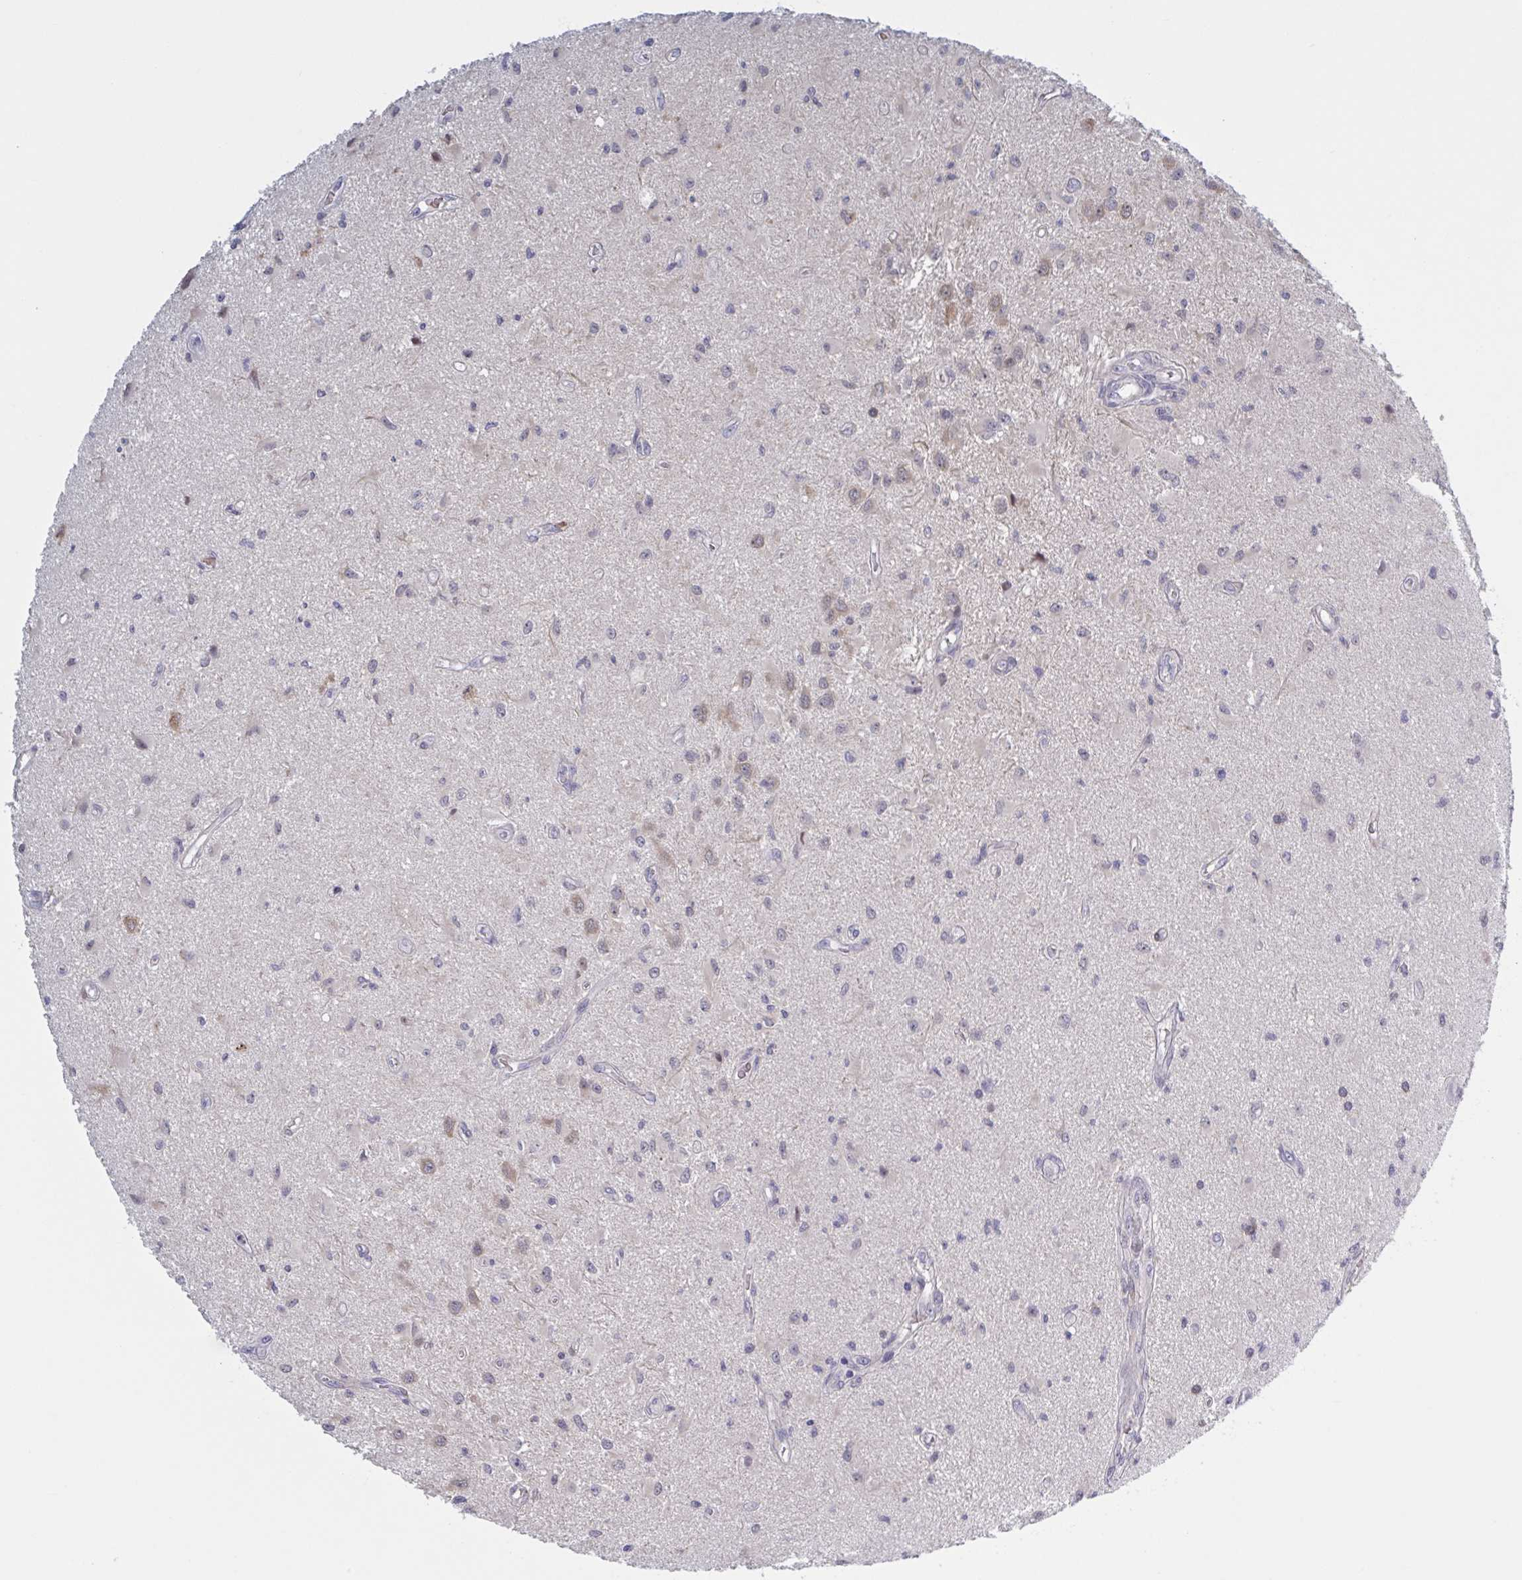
{"staining": {"intensity": "weak", "quantity": "<25%", "location": "cytoplasmic/membranous"}, "tissue": "glioma", "cell_type": "Tumor cells", "image_type": "cancer", "snomed": [{"axis": "morphology", "description": "Glioma, malignant, High grade"}, {"axis": "topography", "description": "Brain"}], "caption": "Tumor cells show no significant protein staining in malignant high-grade glioma.", "gene": "HSD11B2", "patient": {"sex": "male", "age": 67}}